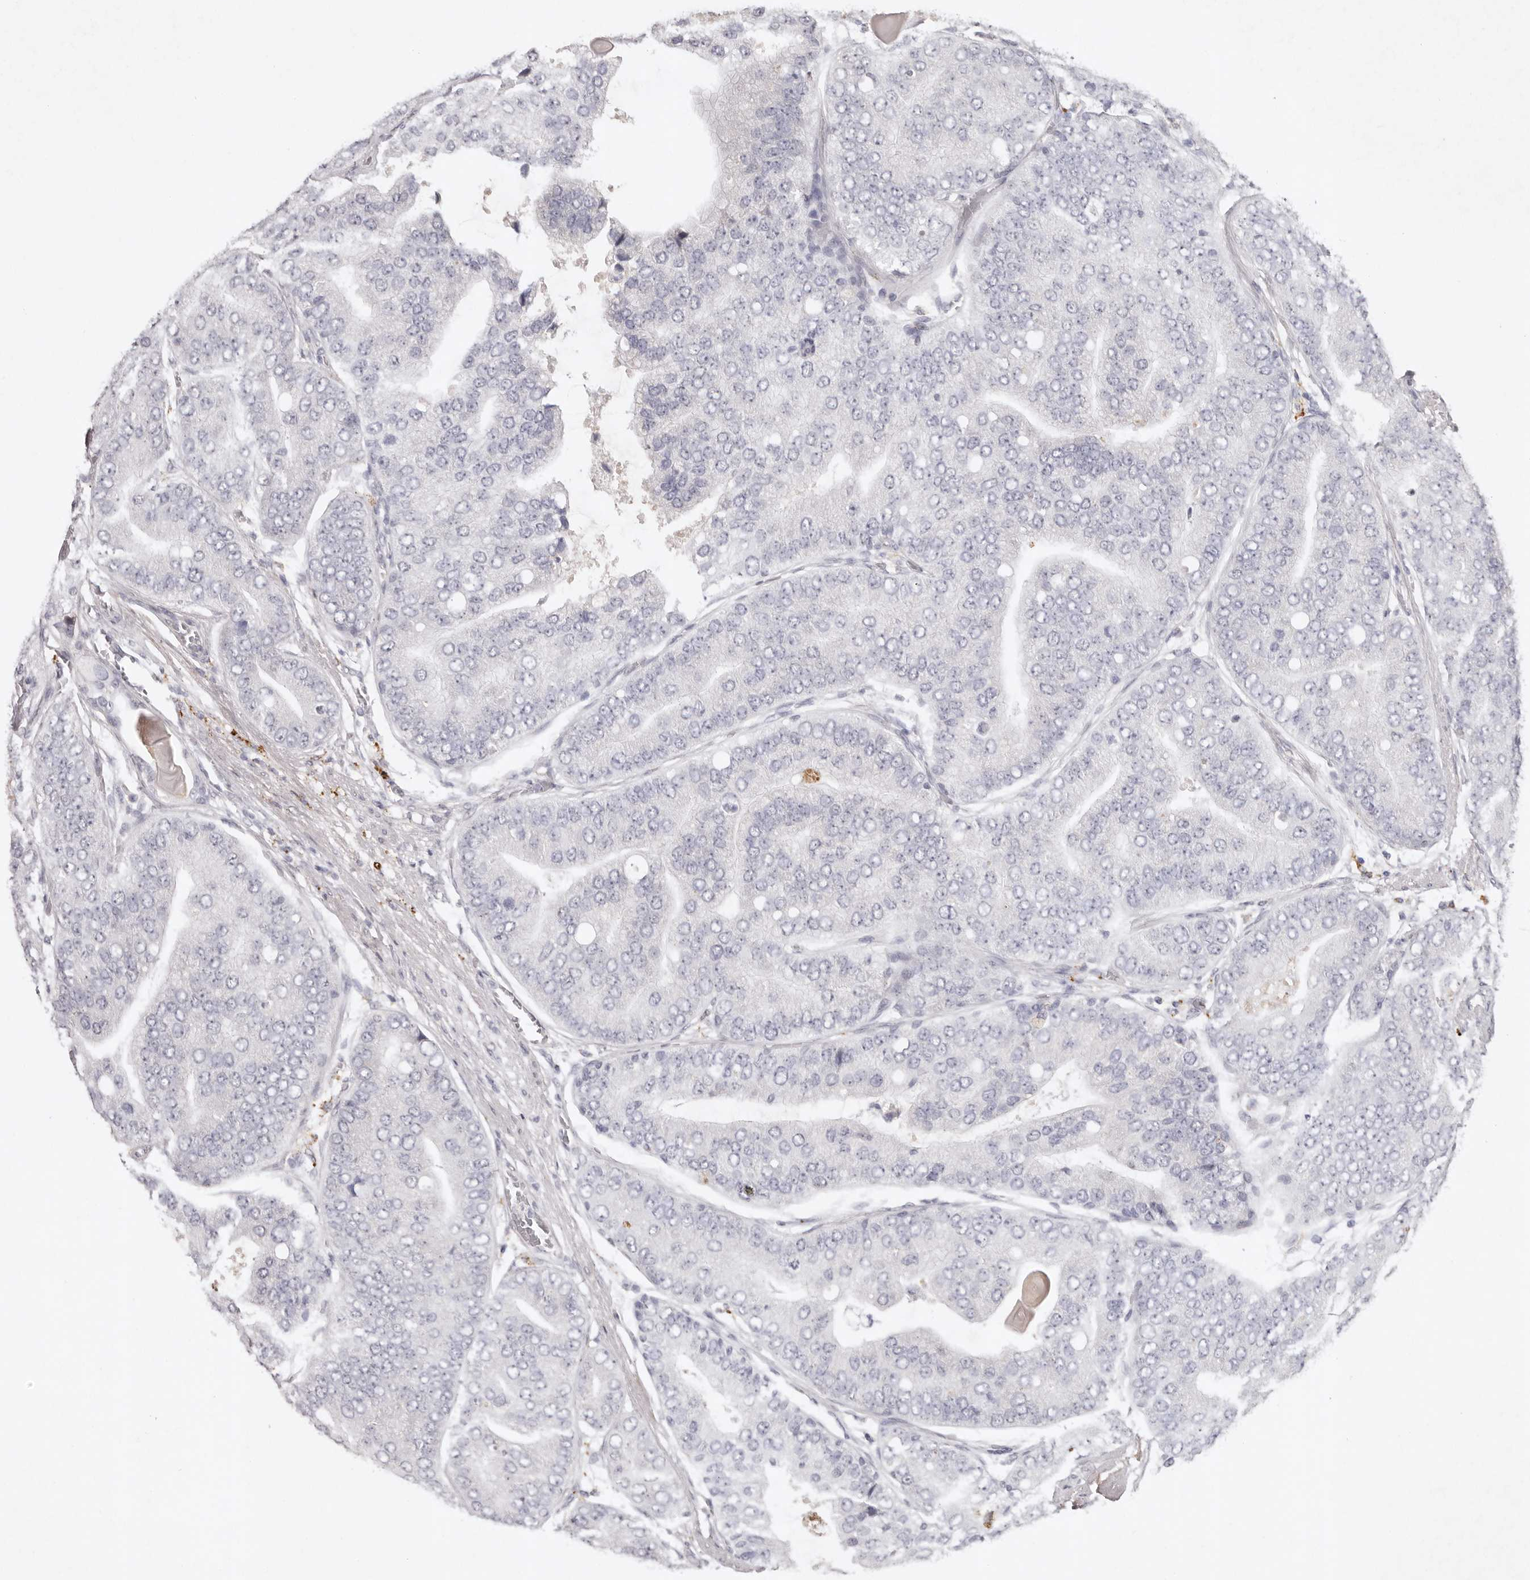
{"staining": {"intensity": "negative", "quantity": "none", "location": "none"}, "tissue": "prostate cancer", "cell_type": "Tumor cells", "image_type": "cancer", "snomed": [{"axis": "morphology", "description": "Adenocarcinoma, High grade"}, {"axis": "topography", "description": "Prostate"}], "caption": "Prostate adenocarcinoma (high-grade) stained for a protein using immunohistochemistry (IHC) reveals no expression tumor cells.", "gene": "FAM185A", "patient": {"sex": "male", "age": 70}}